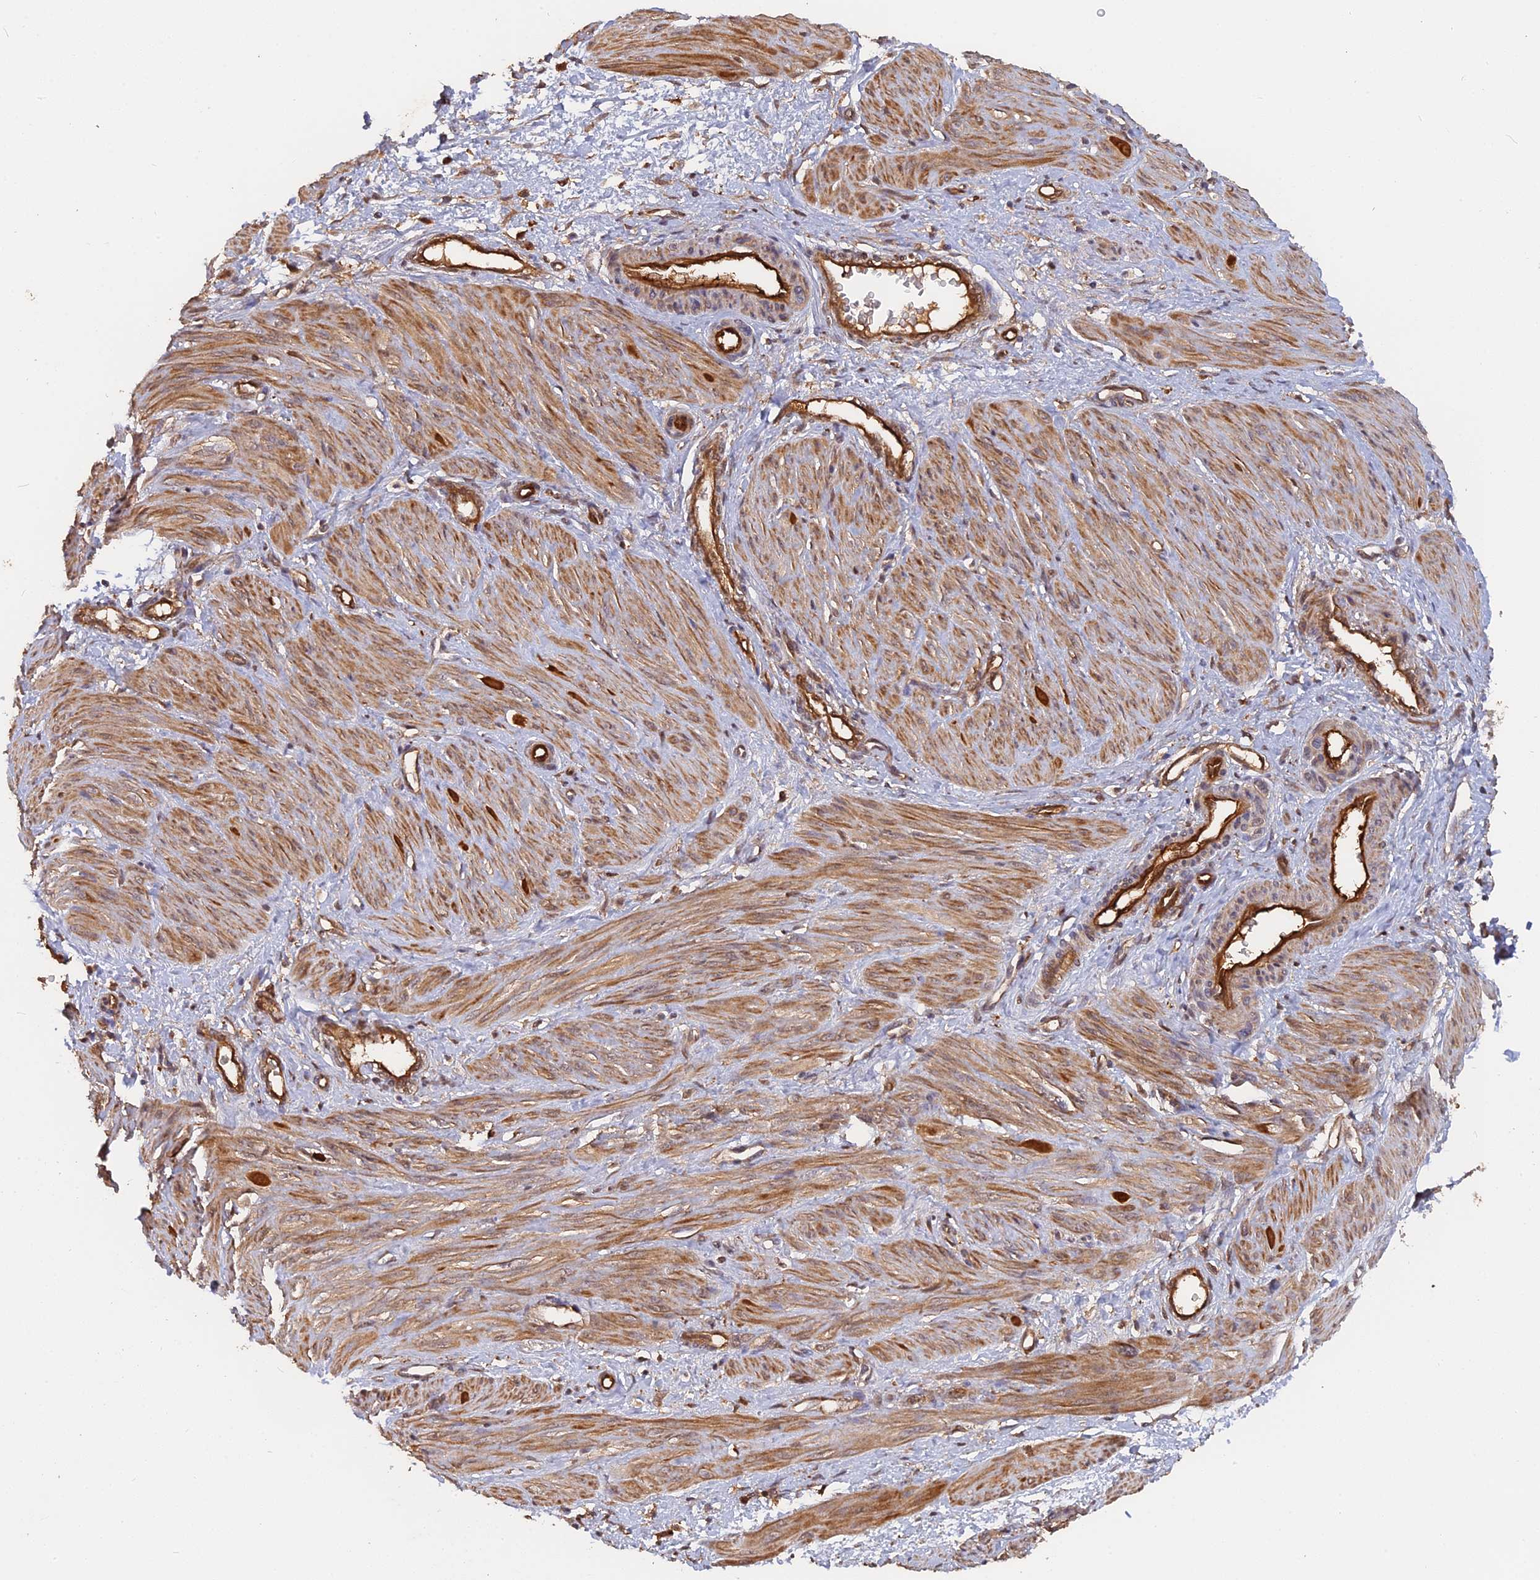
{"staining": {"intensity": "moderate", "quantity": ">75%", "location": "cytoplasmic/membranous"}, "tissue": "smooth muscle", "cell_type": "Smooth muscle cells", "image_type": "normal", "snomed": [{"axis": "morphology", "description": "Normal tissue, NOS"}, {"axis": "topography", "description": "Endometrium"}], "caption": "This image reveals IHC staining of benign human smooth muscle, with medium moderate cytoplasmic/membranous positivity in about >75% of smooth muscle cells.", "gene": "SAC3D1", "patient": {"sex": "female", "age": 33}}